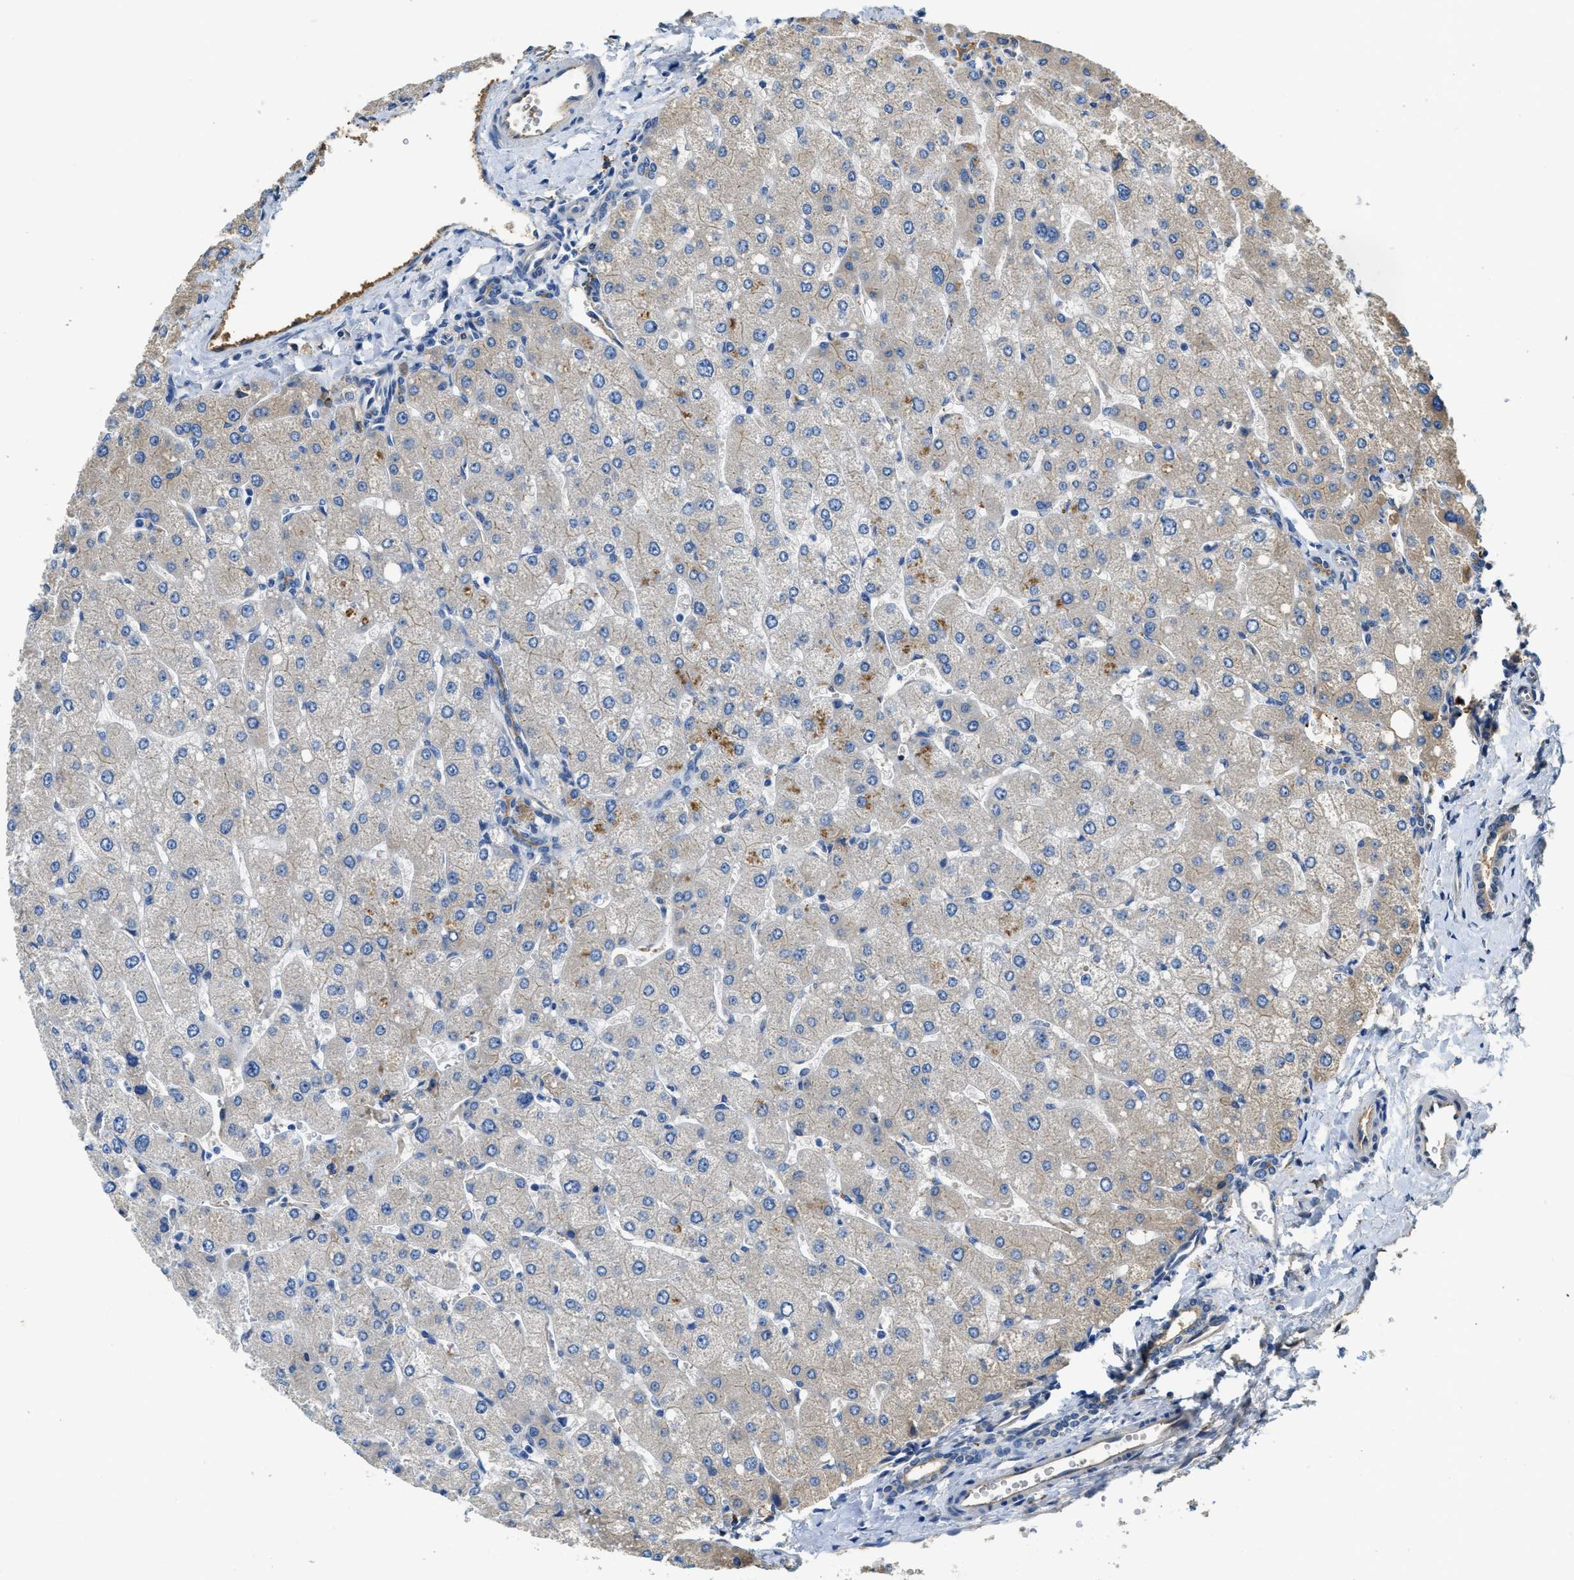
{"staining": {"intensity": "negative", "quantity": "none", "location": "none"}, "tissue": "liver", "cell_type": "Cholangiocytes", "image_type": "normal", "snomed": [{"axis": "morphology", "description": "Normal tissue, NOS"}, {"axis": "topography", "description": "Liver"}], "caption": "Image shows no significant protein expression in cholangiocytes of benign liver.", "gene": "RIPK2", "patient": {"sex": "male", "age": 55}}